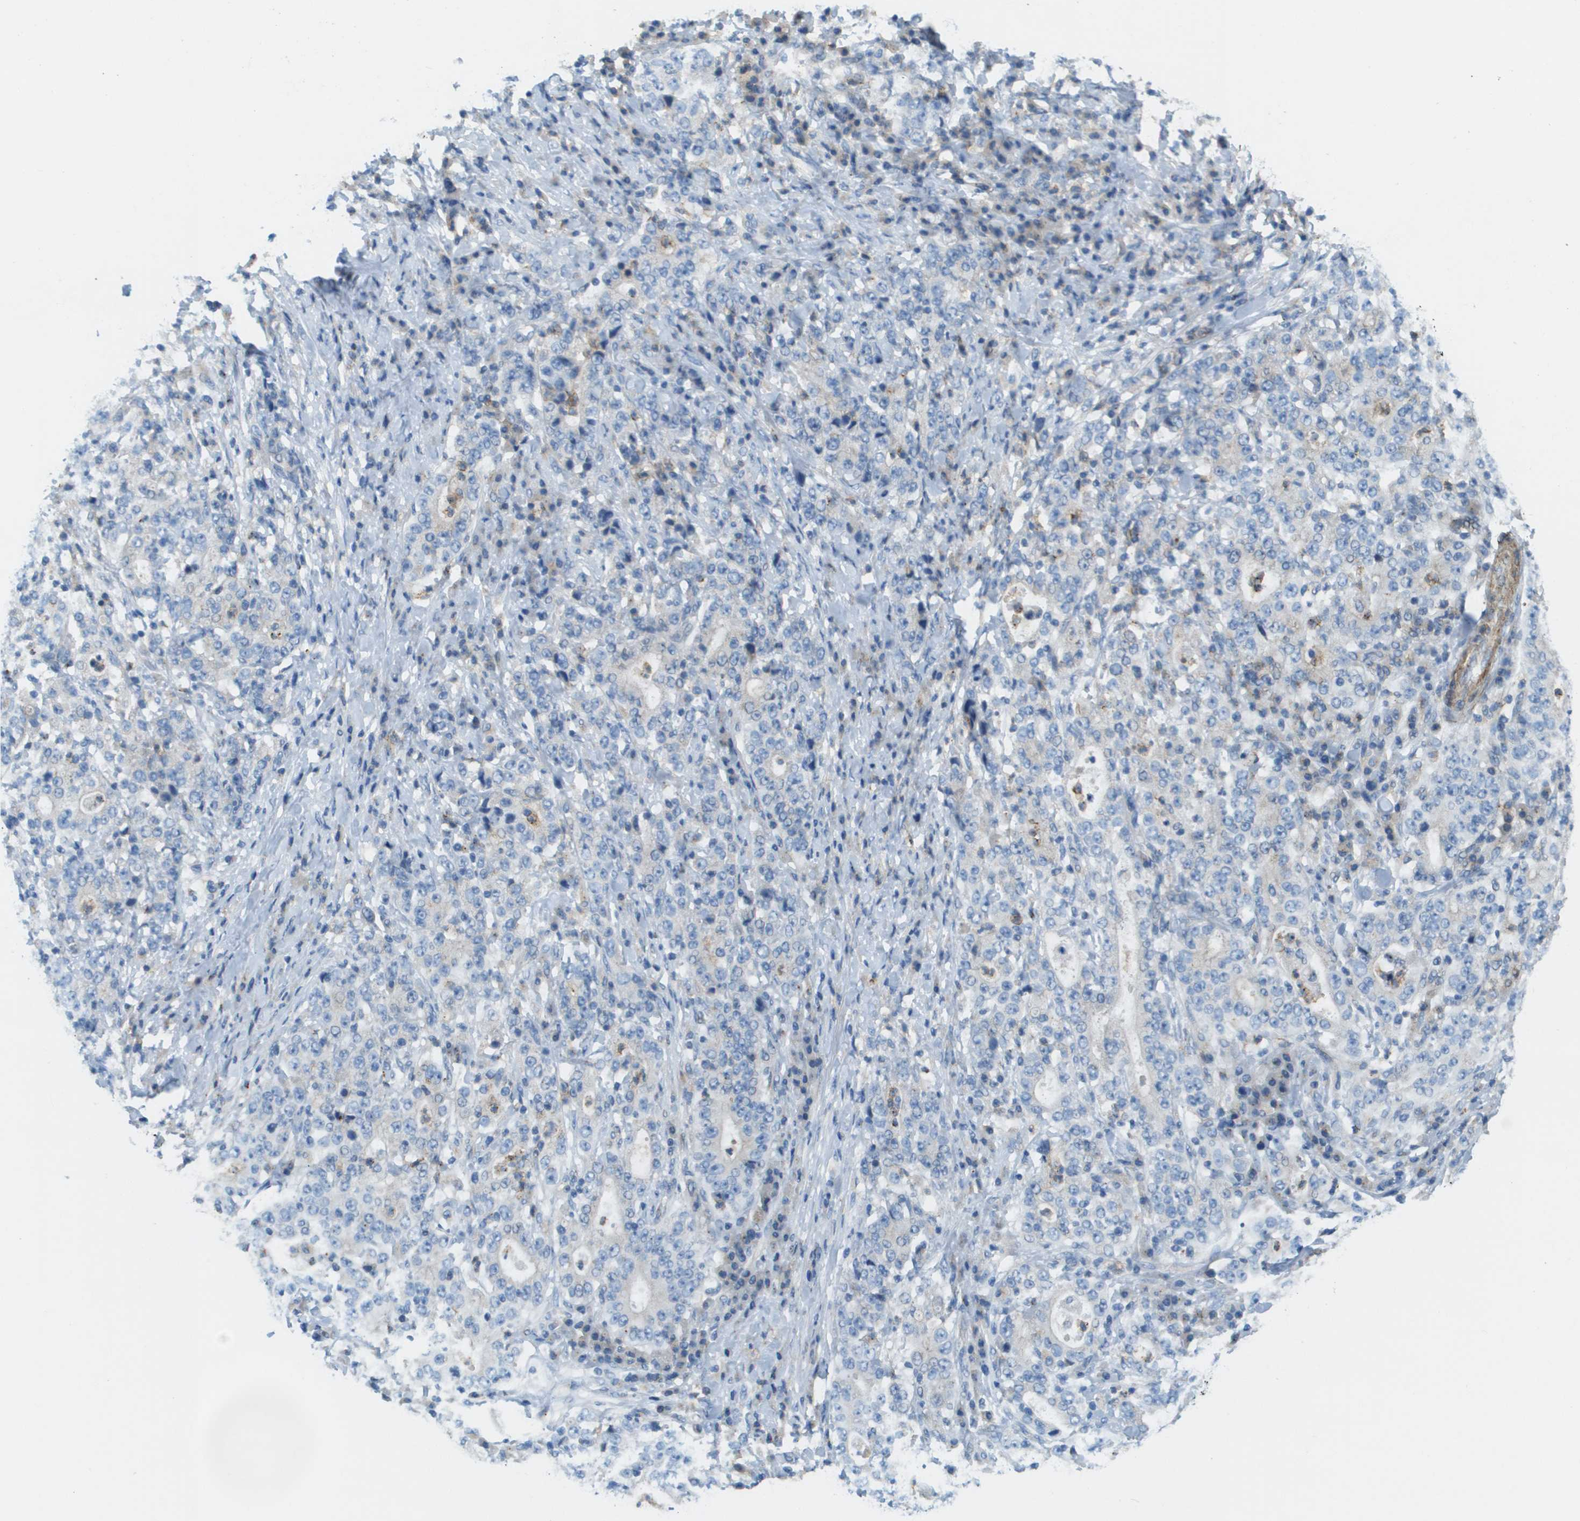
{"staining": {"intensity": "negative", "quantity": "none", "location": "none"}, "tissue": "stomach cancer", "cell_type": "Tumor cells", "image_type": "cancer", "snomed": [{"axis": "morphology", "description": "Normal tissue, NOS"}, {"axis": "morphology", "description": "Adenocarcinoma, NOS"}, {"axis": "topography", "description": "Stomach, upper"}, {"axis": "topography", "description": "Stomach"}], "caption": "A photomicrograph of human adenocarcinoma (stomach) is negative for staining in tumor cells.", "gene": "MYH11", "patient": {"sex": "male", "age": 59}}